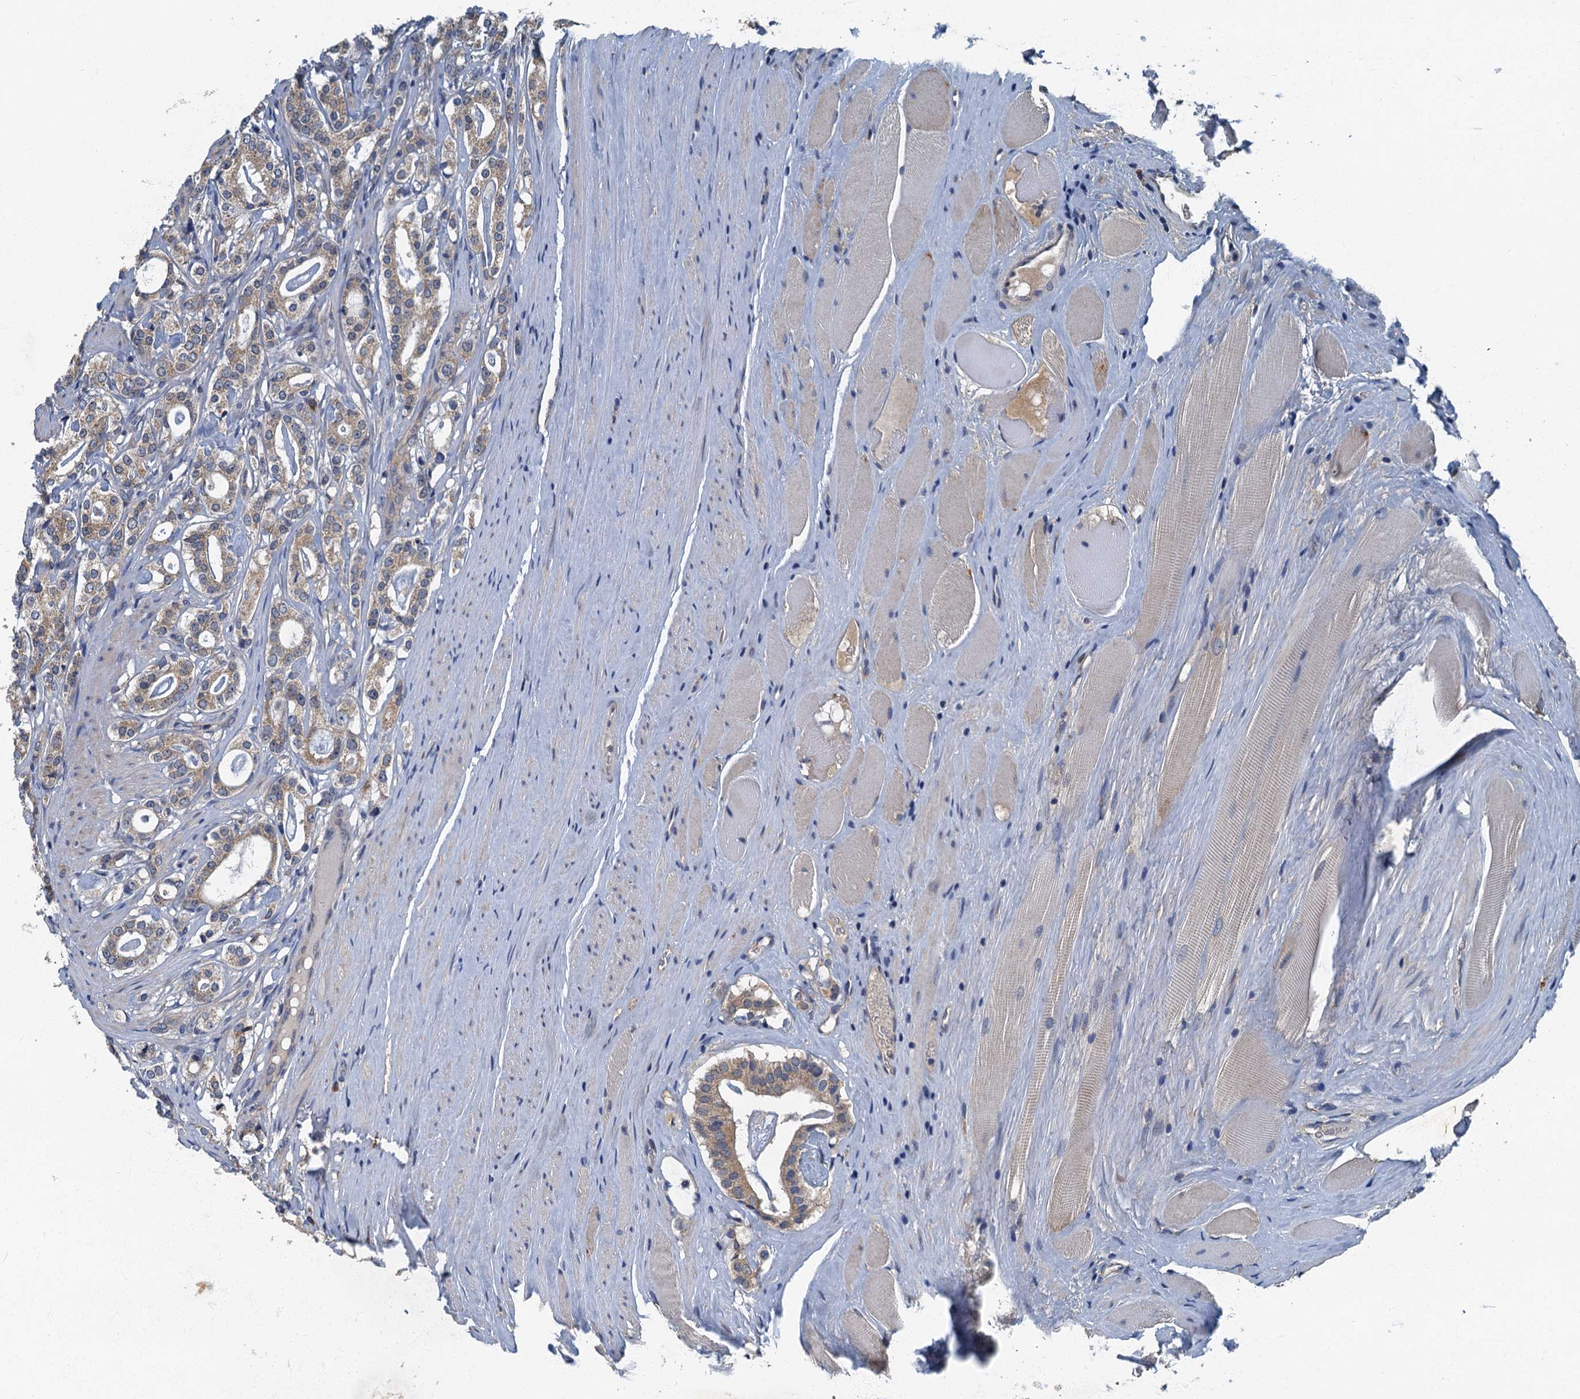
{"staining": {"intensity": "moderate", "quantity": "25%-75%", "location": "cytoplasmic/membranous"}, "tissue": "prostate cancer", "cell_type": "Tumor cells", "image_type": "cancer", "snomed": [{"axis": "morphology", "description": "Adenocarcinoma, High grade"}, {"axis": "topography", "description": "Prostate"}], "caption": "Brown immunohistochemical staining in human prostate cancer demonstrates moderate cytoplasmic/membranous staining in about 25%-75% of tumor cells. (Brightfield microscopy of DAB IHC at high magnification).", "gene": "DDX49", "patient": {"sex": "male", "age": 63}}